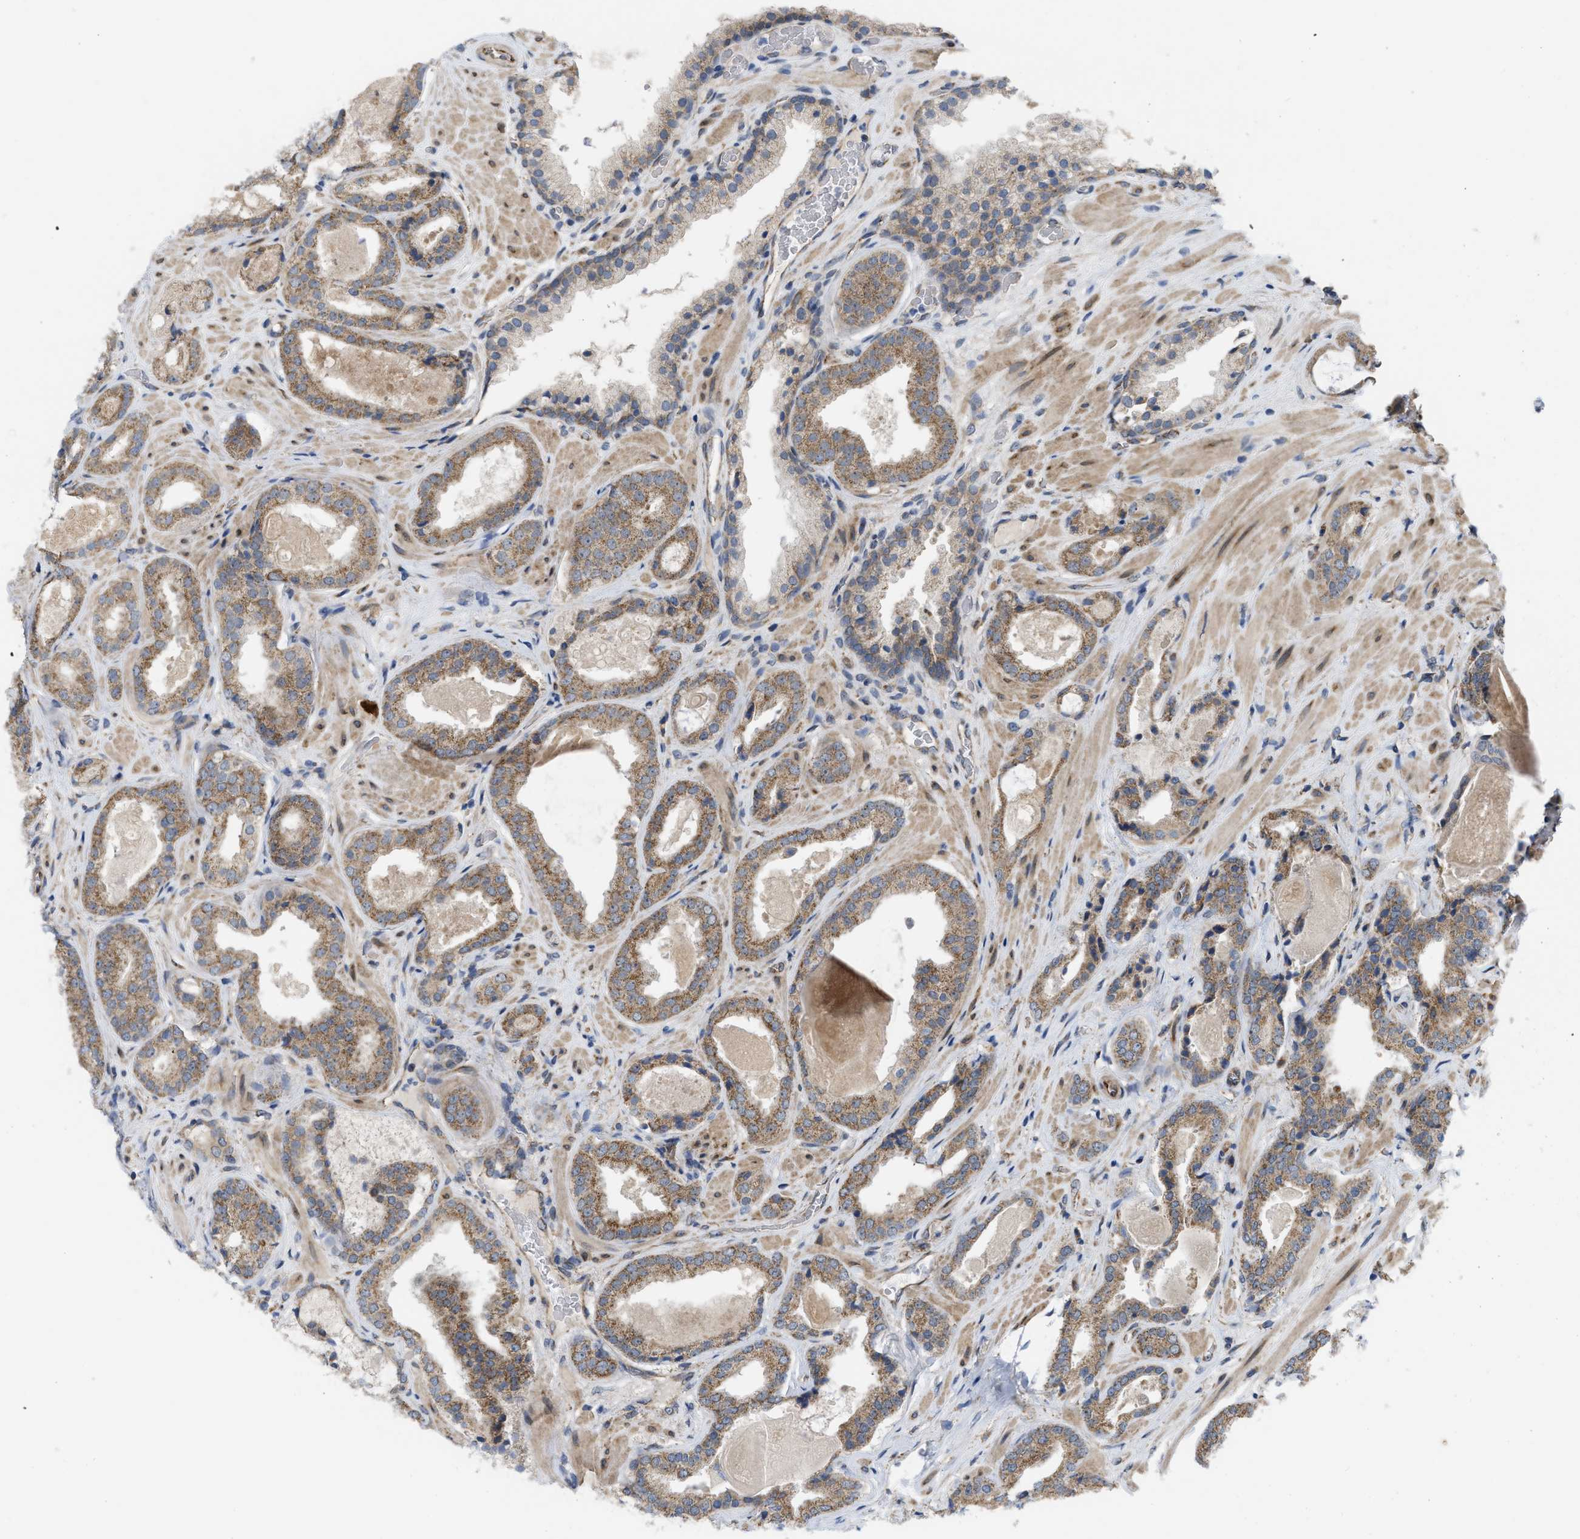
{"staining": {"intensity": "moderate", "quantity": ">75%", "location": "cytoplasmic/membranous"}, "tissue": "prostate cancer", "cell_type": "Tumor cells", "image_type": "cancer", "snomed": [{"axis": "morphology", "description": "Adenocarcinoma, Low grade"}, {"axis": "topography", "description": "Prostate"}], "caption": "A brown stain labels moderate cytoplasmic/membranous positivity of a protein in prostate cancer tumor cells.", "gene": "EOGT", "patient": {"sex": "male", "age": 71}}